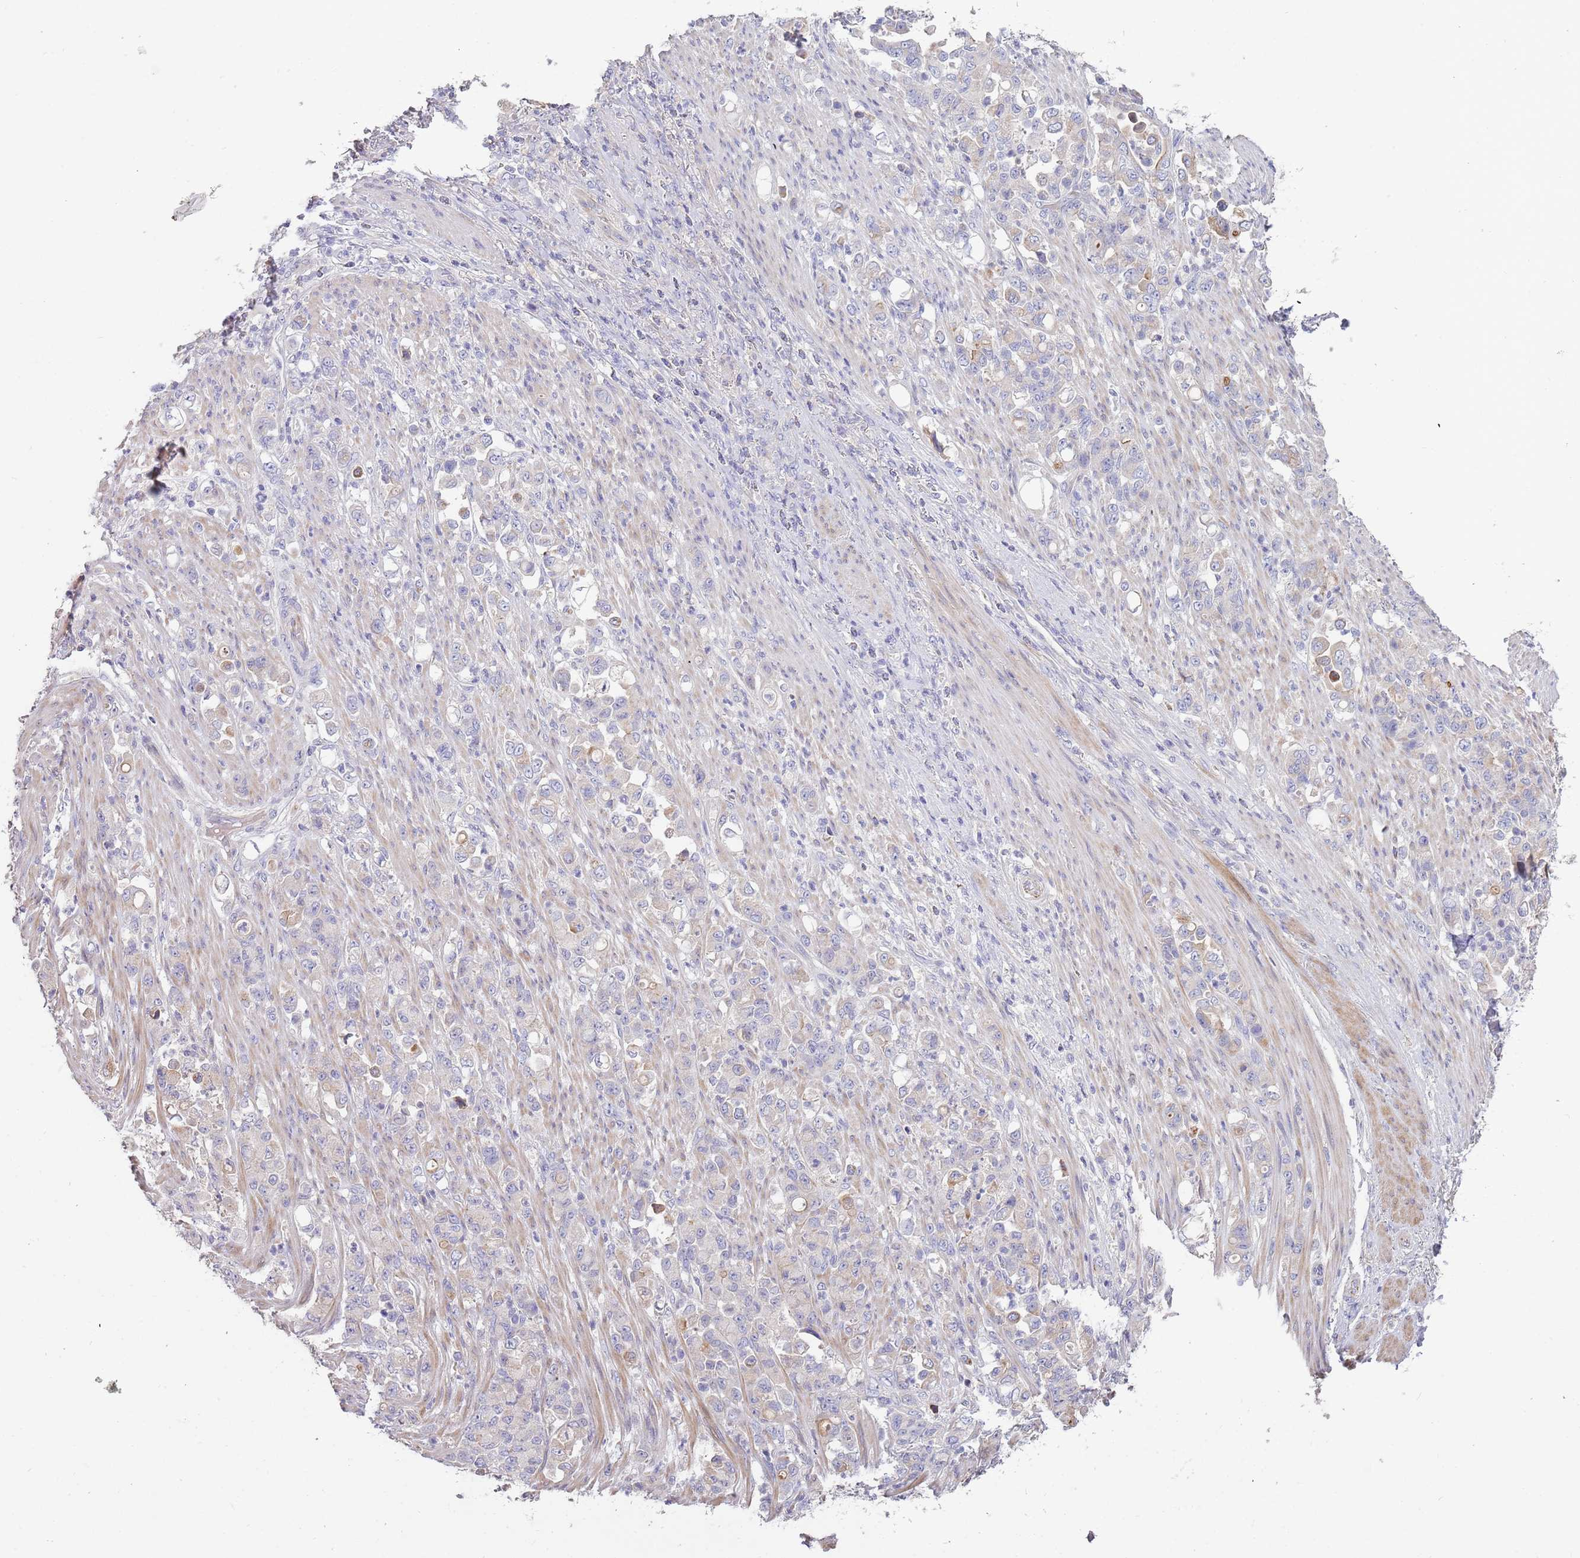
{"staining": {"intensity": "negative", "quantity": "none", "location": "none"}, "tissue": "stomach cancer", "cell_type": "Tumor cells", "image_type": "cancer", "snomed": [{"axis": "morphology", "description": "Normal tissue, NOS"}, {"axis": "morphology", "description": "Adenocarcinoma, NOS"}, {"axis": "topography", "description": "Stomach"}], "caption": "Tumor cells show no significant protein positivity in stomach adenocarcinoma. (DAB (3,3'-diaminobenzidine) IHC, high magnification).", "gene": "SUSD1", "patient": {"sex": "female", "age": 79}}